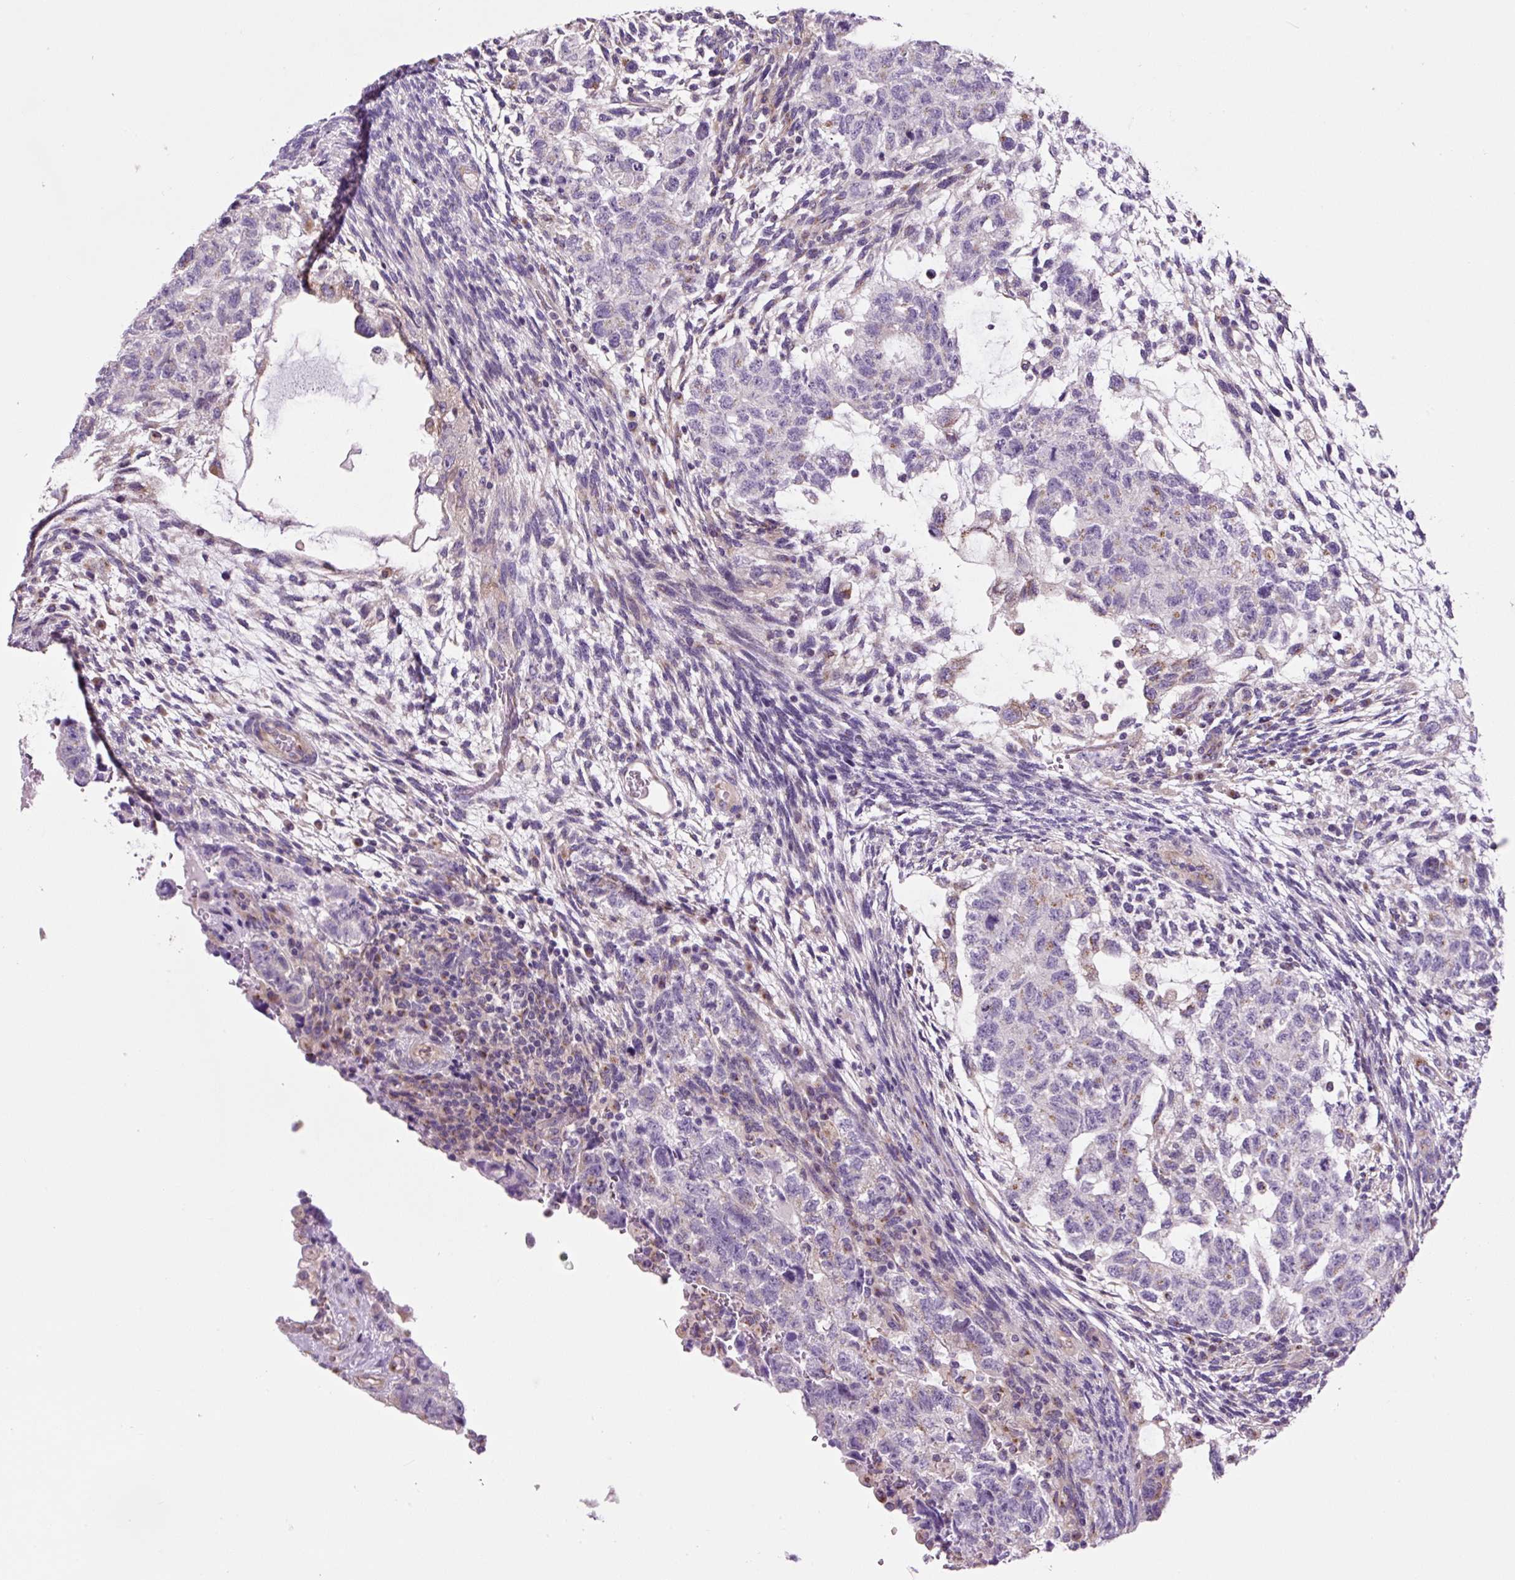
{"staining": {"intensity": "weak", "quantity": "25%-75%", "location": "cytoplasmic/membranous"}, "tissue": "testis cancer", "cell_type": "Tumor cells", "image_type": "cancer", "snomed": [{"axis": "morphology", "description": "Normal tissue, NOS"}, {"axis": "morphology", "description": "Carcinoma, Embryonal, NOS"}, {"axis": "topography", "description": "Testis"}], "caption": "Immunohistochemical staining of human testis cancer shows low levels of weak cytoplasmic/membranous staining in about 25%-75% of tumor cells. The protein of interest is stained brown, and the nuclei are stained in blue (DAB IHC with brightfield microscopy, high magnification).", "gene": "GORASP1", "patient": {"sex": "male", "age": 36}}